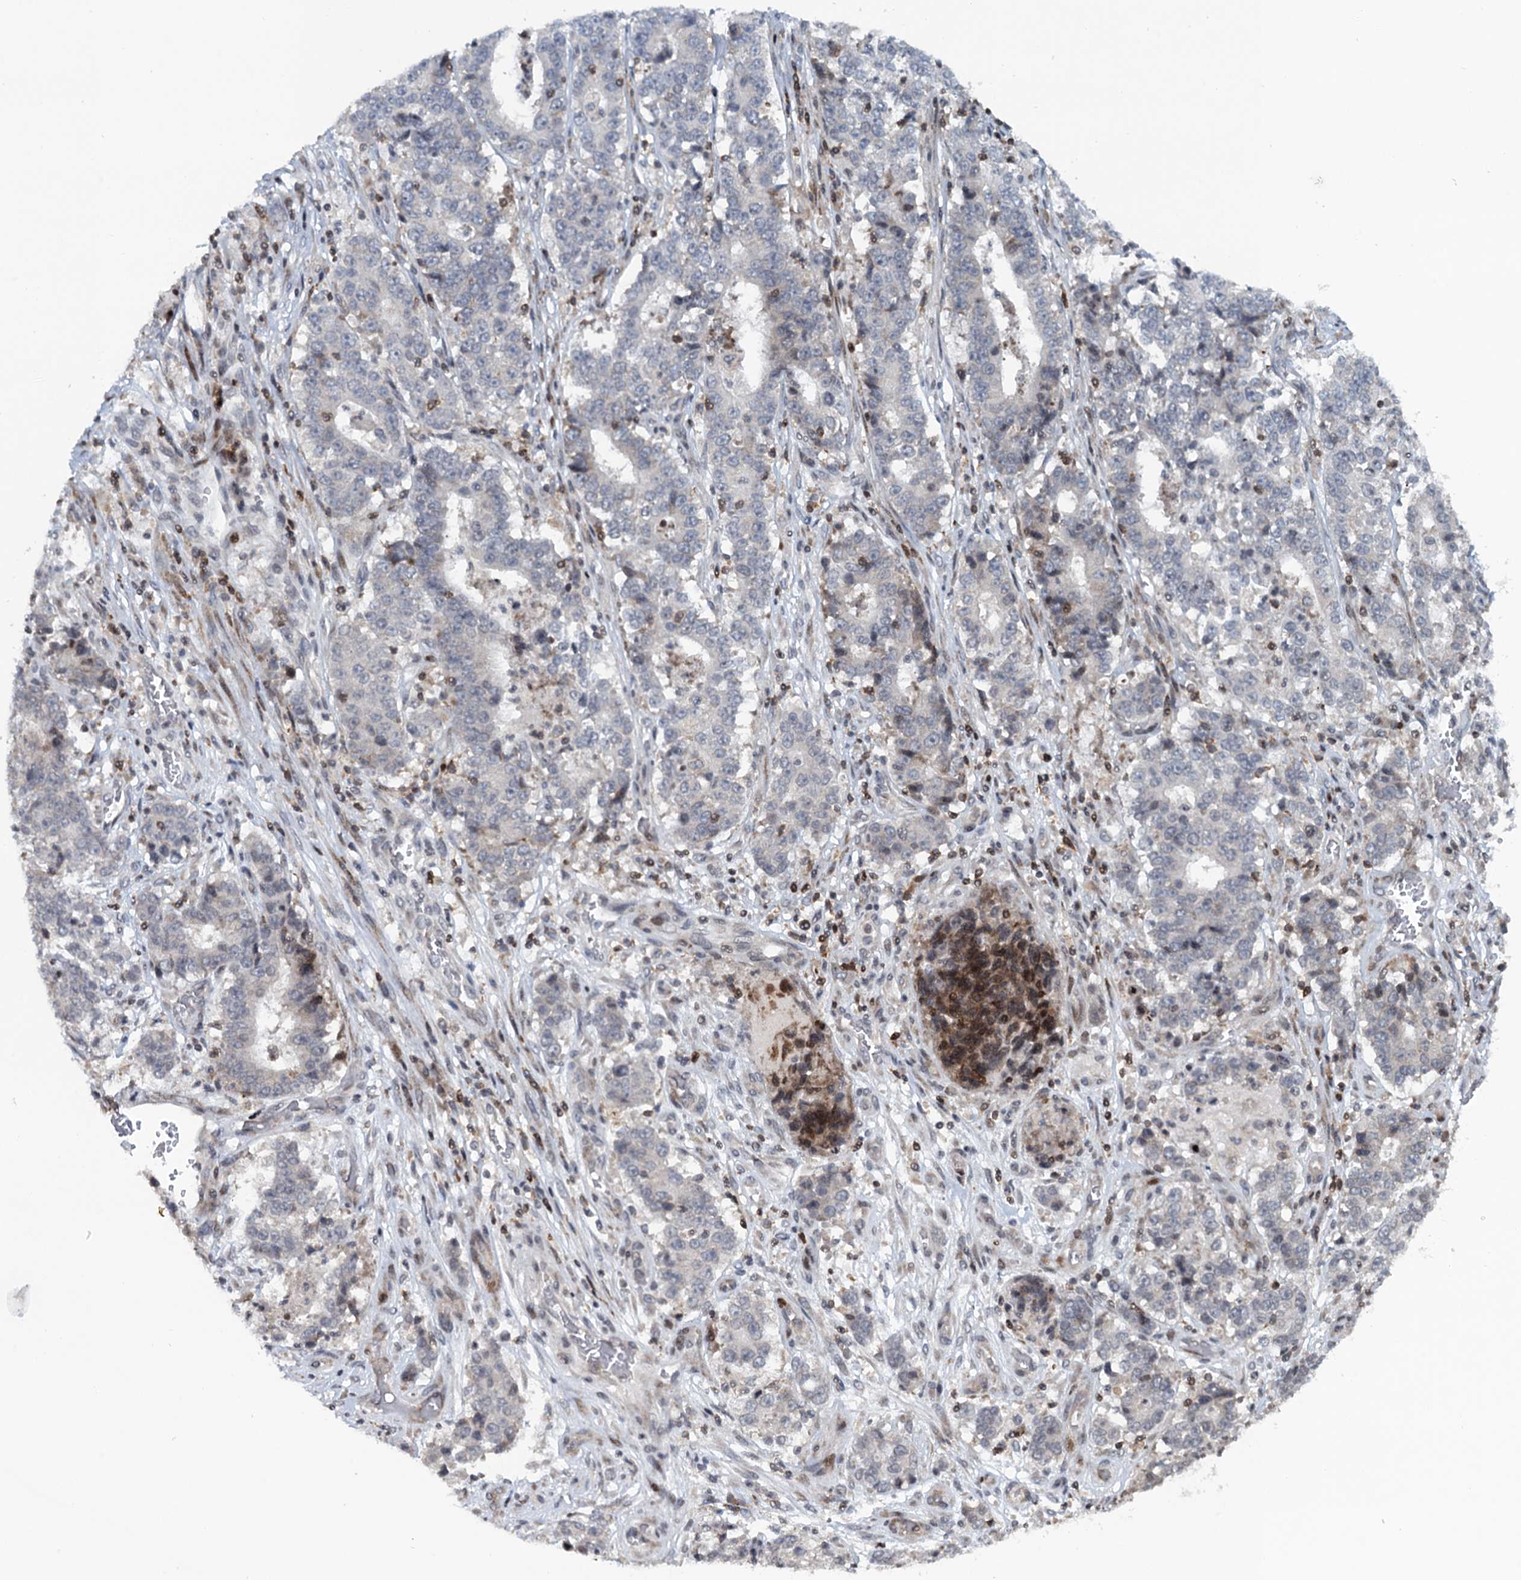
{"staining": {"intensity": "negative", "quantity": "none", "location": "none"}, "tissue": "stomach cancer", "cell_type": "Tumor cells", "image_type": "cancer", "snomed": [{"axis": "morphology", "description": "Adenocarcinoma, NOS"}, {"axis": "topography", "description": "Stomach"}], "caption": "IHC of stomach cancer displays no expression in tumor cells.", "gene": "FYB1", "patient": {"sex": "male", "age": 59}}